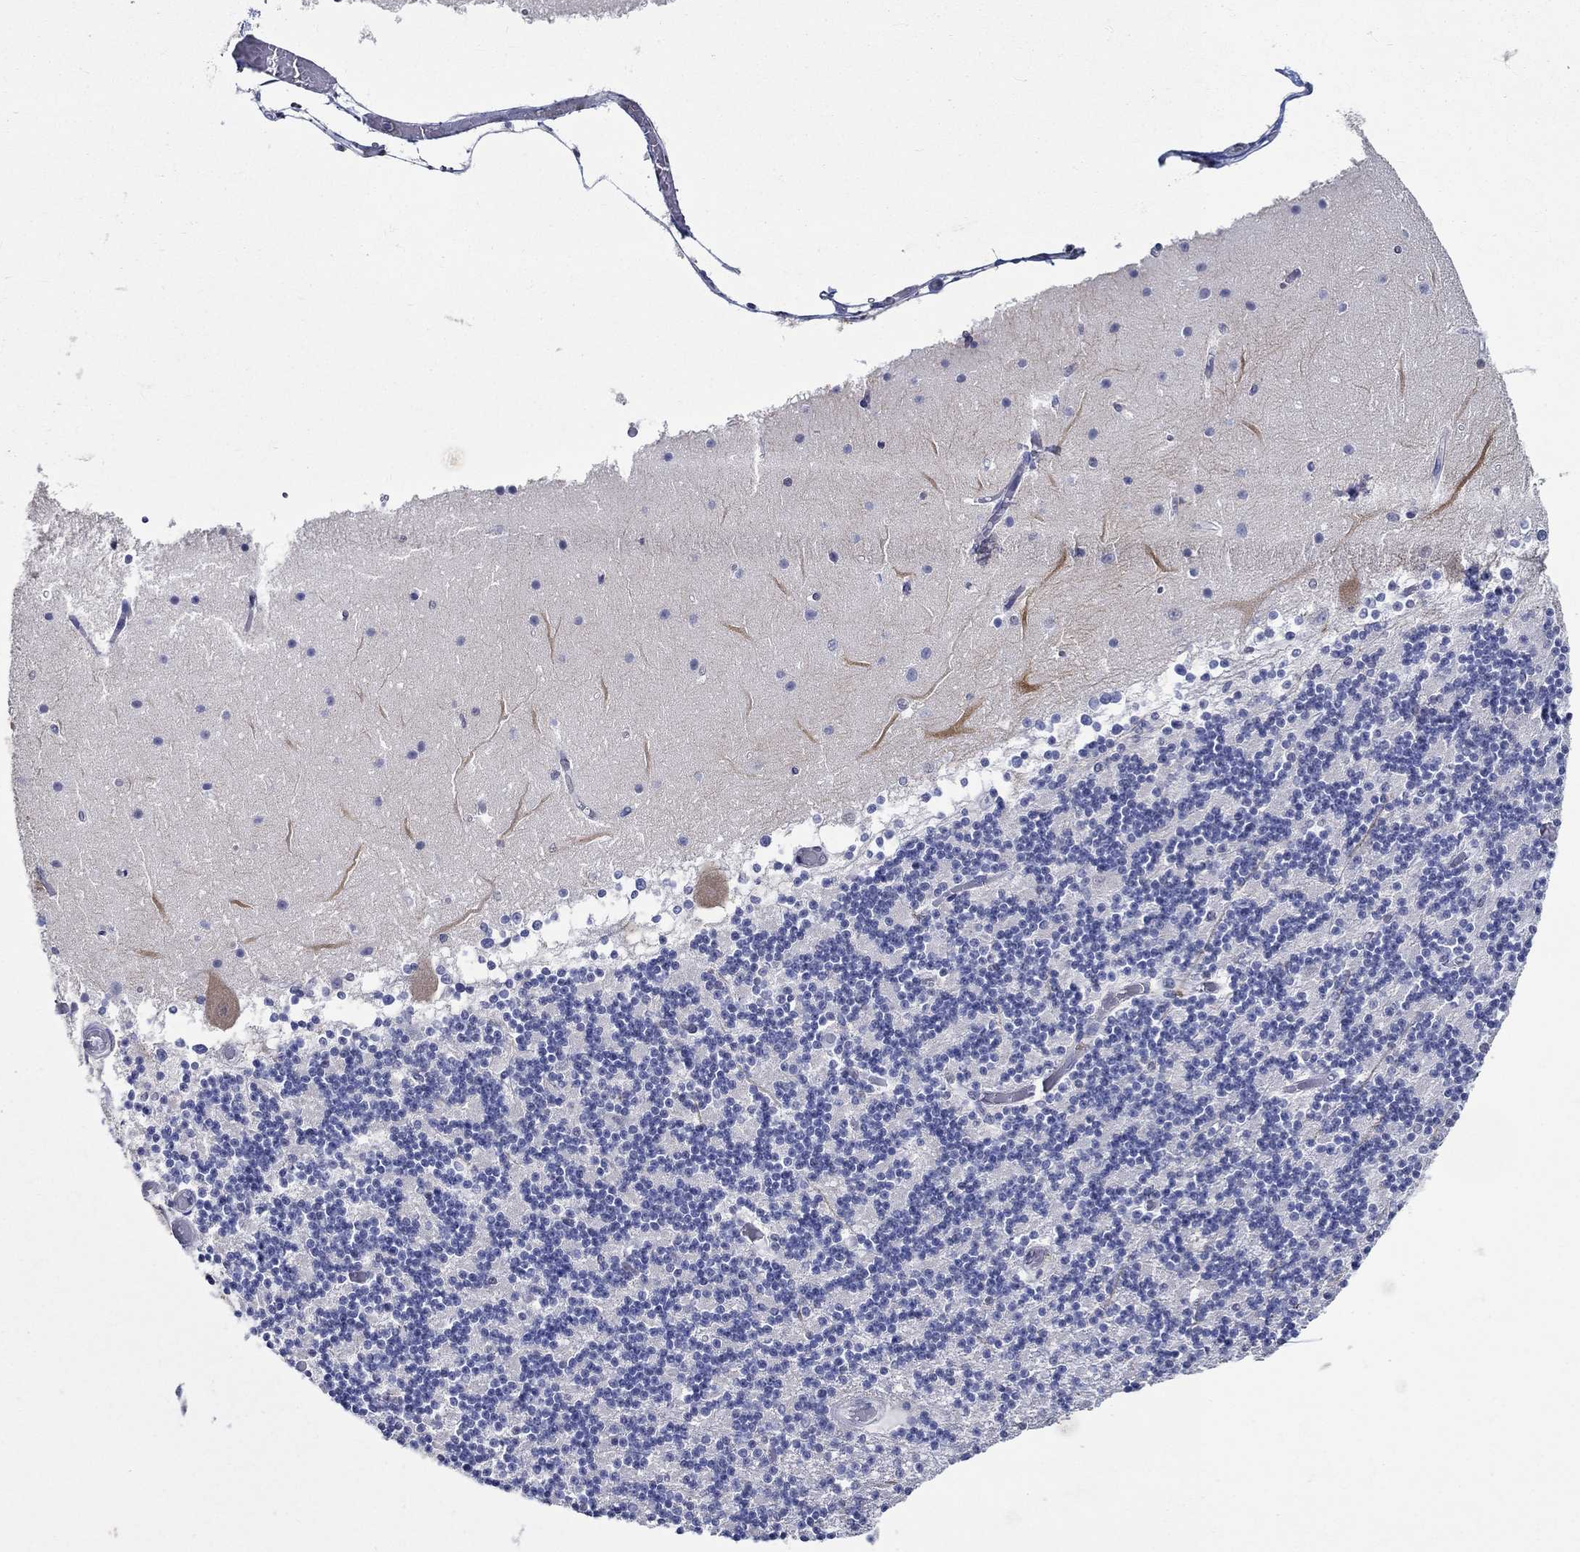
{"staining": {"intensity": "negative", "quantity": "none", "location": "none"}, "tissue": "cerebellum", "cell_type": "Cells in granular layer", "image_type": "normal", "snomed": [{"axis": "morphology", "description": "Normal tissue, NOS"}, {"axis": "topography", "description": "Cerebellum"}], "caption": "The histopathology image displays no staining of cells in granular layer in benign cerebellum. Nuclei are stained in blue.", "gene": "PDE1B", "patient": {"sex": "female", "age": 28}}